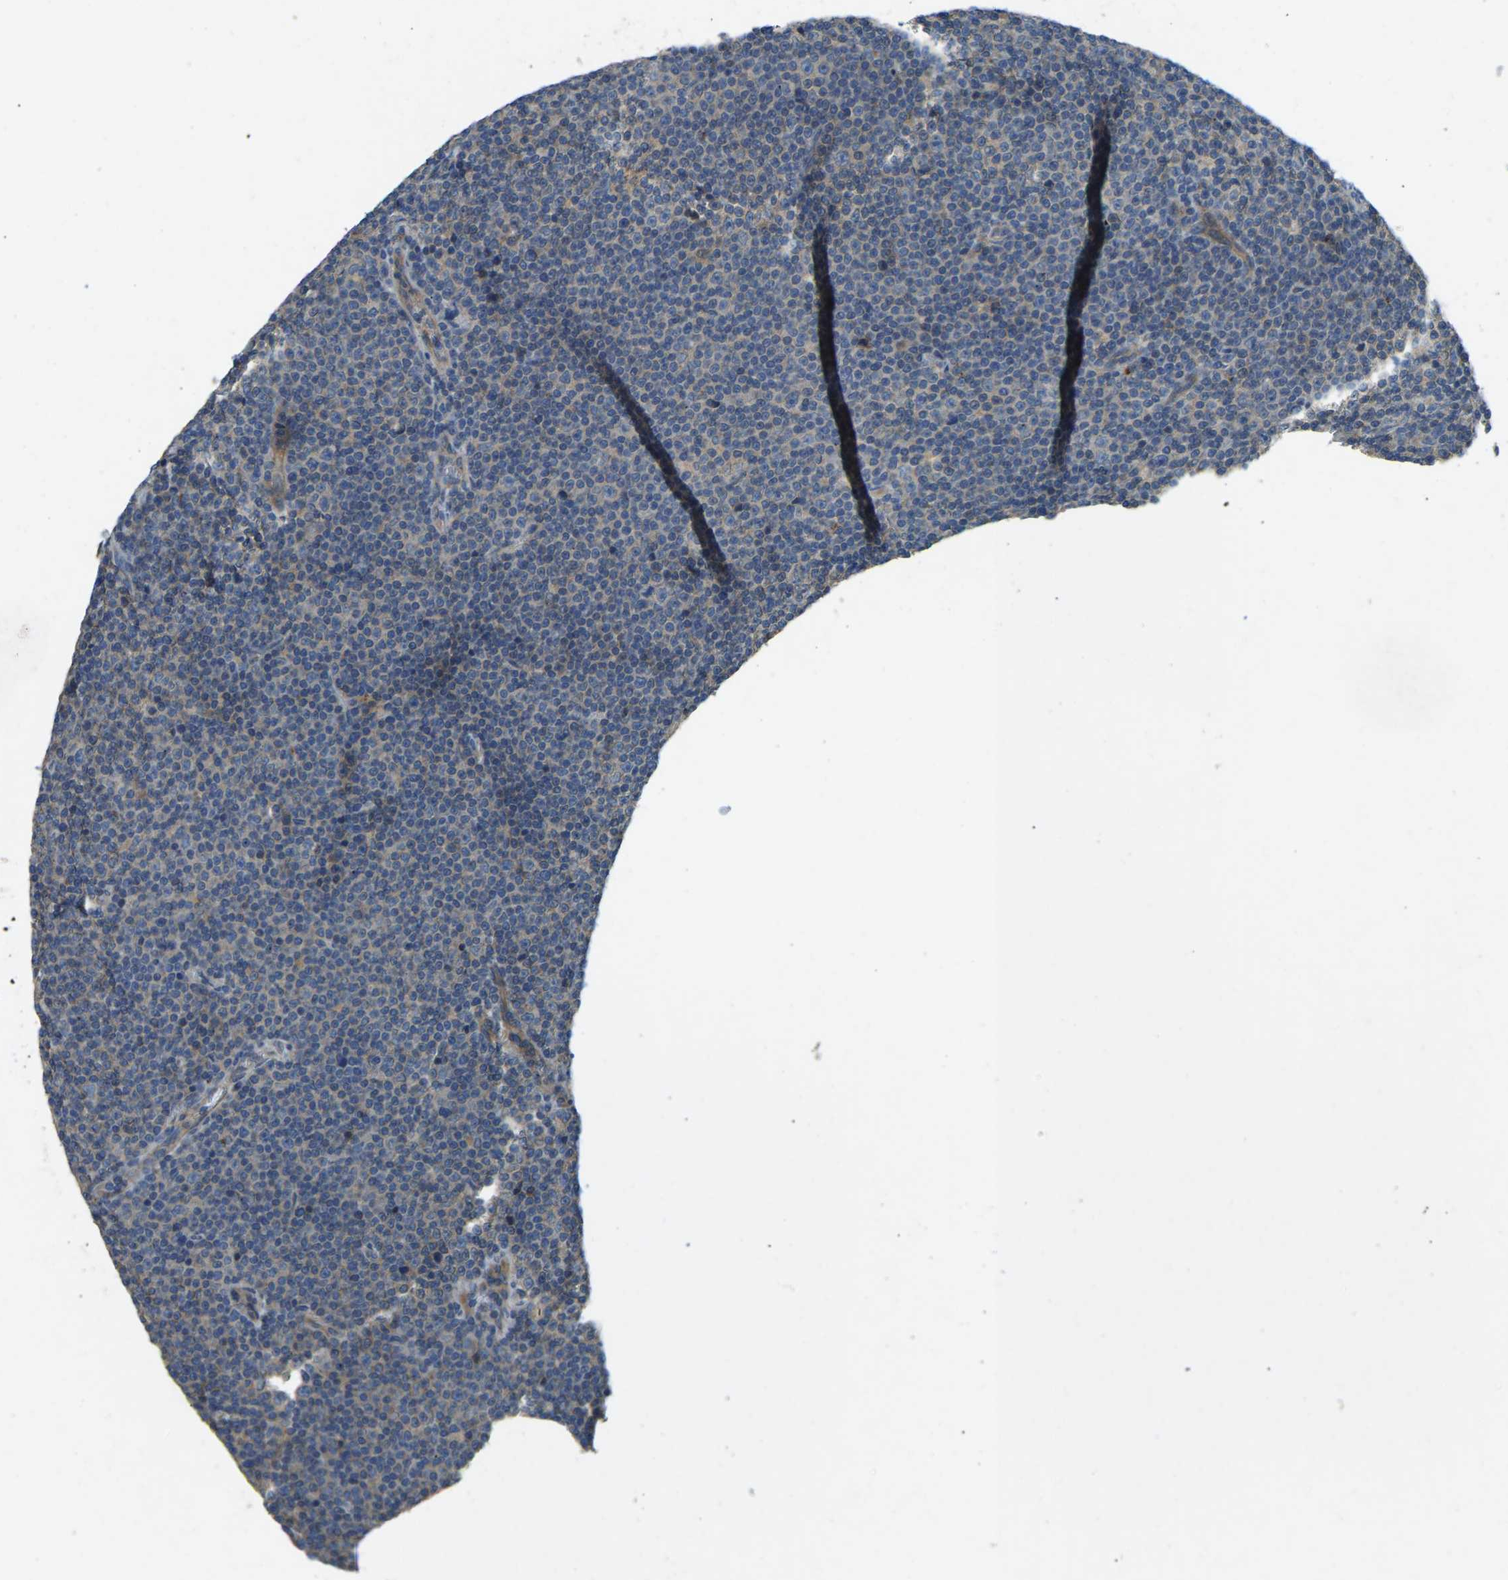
{"staining": {"intensity": "weak", "quantity": "<25%", "location": "cytoplasmic/membranous"}, "tissue": "lymphoma", "cell_type": "Tumor cells", "image_type": "cancer", "snomed": [{"axis": "morphology", "description": "Malignant lymphoma, non-Hodgkin's type, Low grade"}, {"axis": "topography", "description": "Lymph node"}], "caption": "Lymphoma was stained to show a protein in brown. There is no significant positivity in tumor cells. The staining is performed using DAB brown chromogen with nuclei counter-stained in using hematoxylin.", "gene": "ATP8B1", "patient": {"sex": "female", "age": 67}}